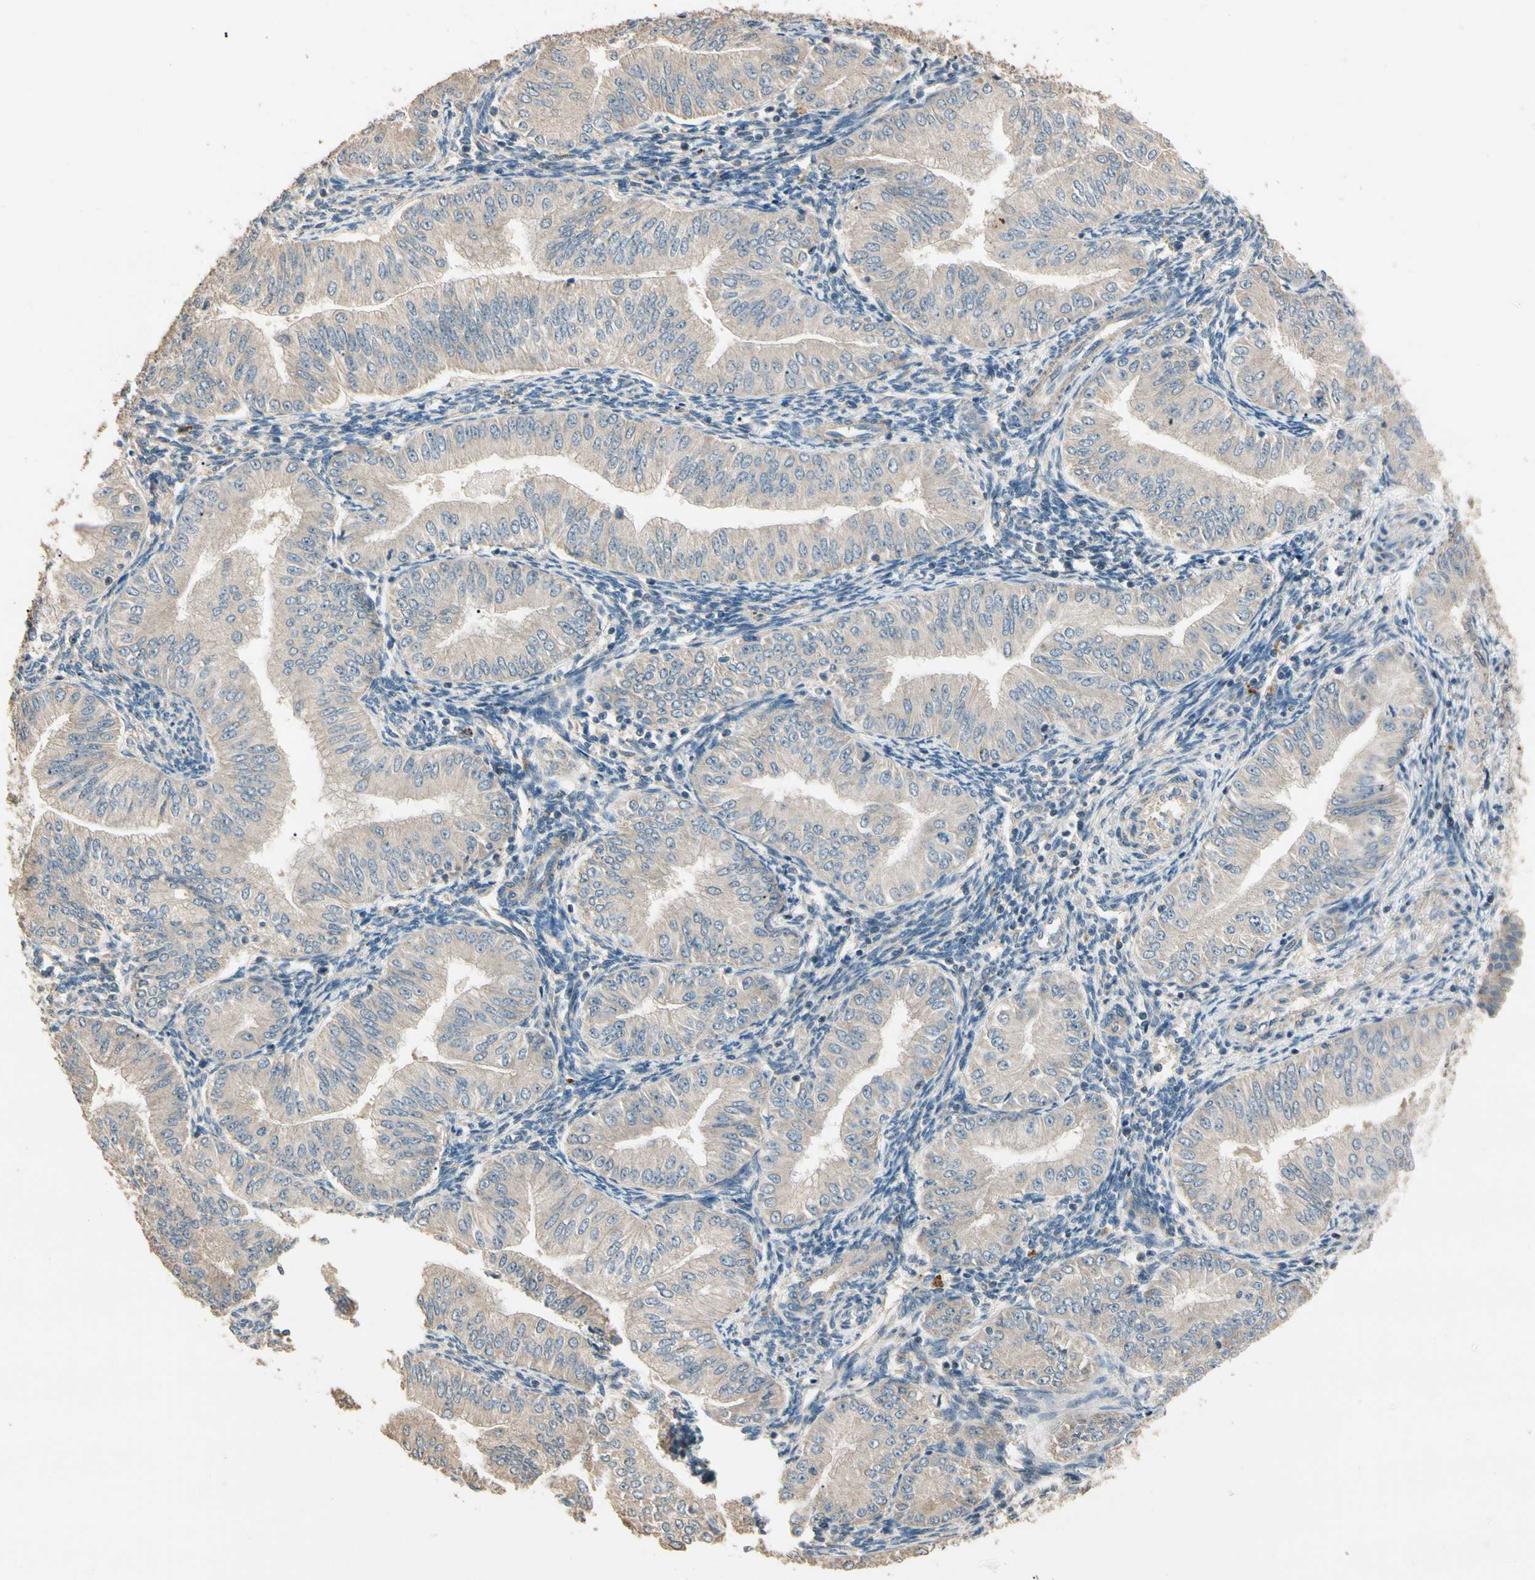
{"staining": {"intensity": "weak", "quantity": "25%-75%", "location": "cytoplasmic/membranous"}, "tissue": "endometrial cancer", "cell_type": "Tumor cells", "image_type": "cancer", "snomed": [{"axis": "morphology", "description": "Normal tissue, NOS"}, {"axis": "morphology", "description": "Adenocarcinoma, NOS"}, {"axis": "topography", "description": "Endometrium"}], "caption": "Tumor cells demonstrate low levels of weak cytoplasmic/membranous expression in approximately 25%-75% of cells in endometrial cancer (adenocarcinoma).", "gene": "CDH6", "patient": {"sex": "female", "age": 53}}